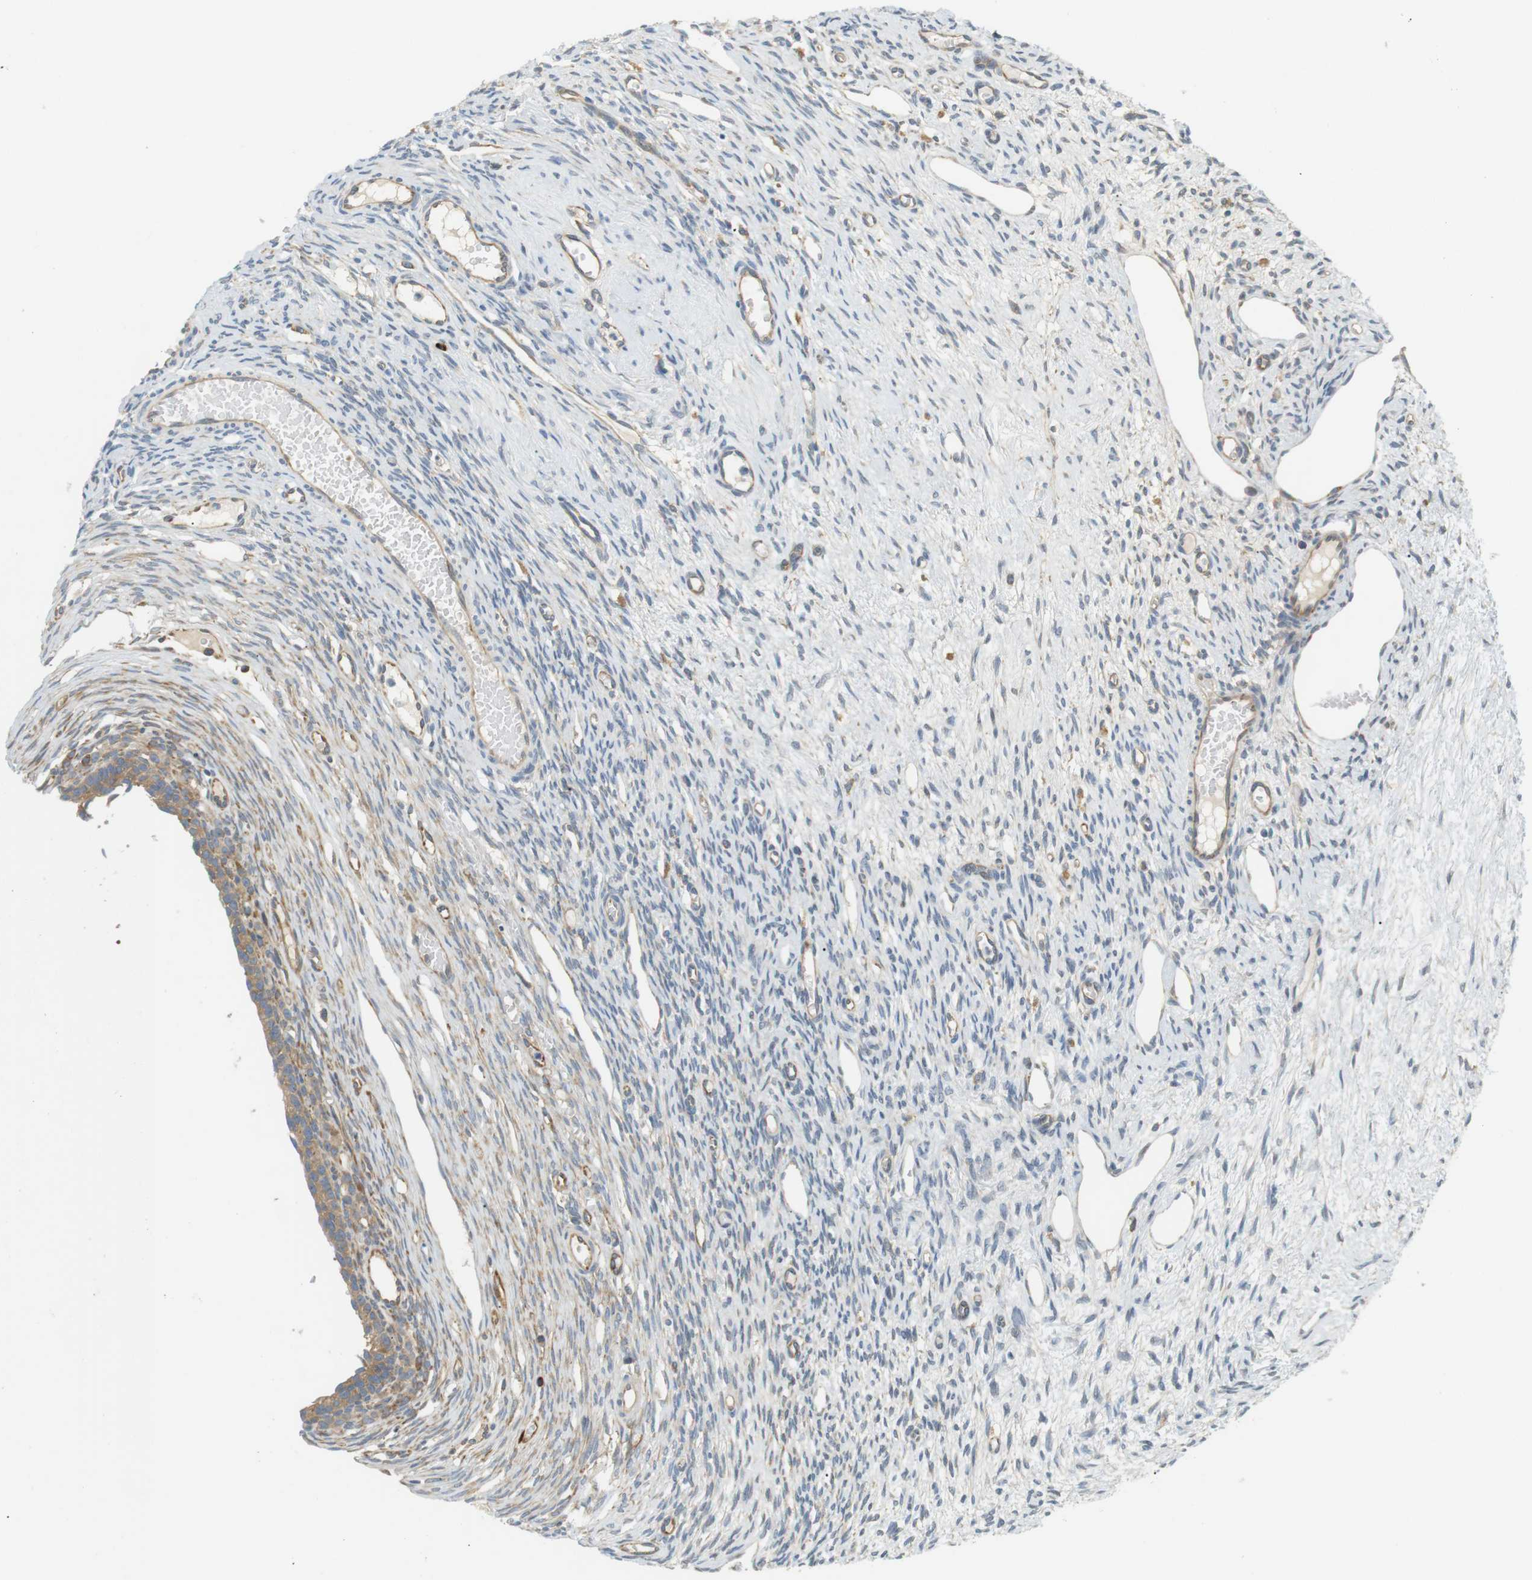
{"staining": {"intensity": "weak", "quantity": "25%-75%", "location": "cytoplasmic/membranous"}, "tissue": "ovary", "cell_type": "Ovarian stroma cells", "image_type": "normal", "snomed": [{"axis": "morphology", "description": "Normal tissue, NOS"}, {"axis": "topography", "description": "Ovary"}], "caption": "Immunohistochemistry (IHC) image of unremarkable ovary: ovary stained using IHC shows low levels of weak protein expression localized specifically in the cytoplasmic/membranous of ovarian stroma cells, appearing as a cytoplasmic/membranous brown color.", "gene": "TMEM200A", "patient": {"sex": "female", "age": 33}}